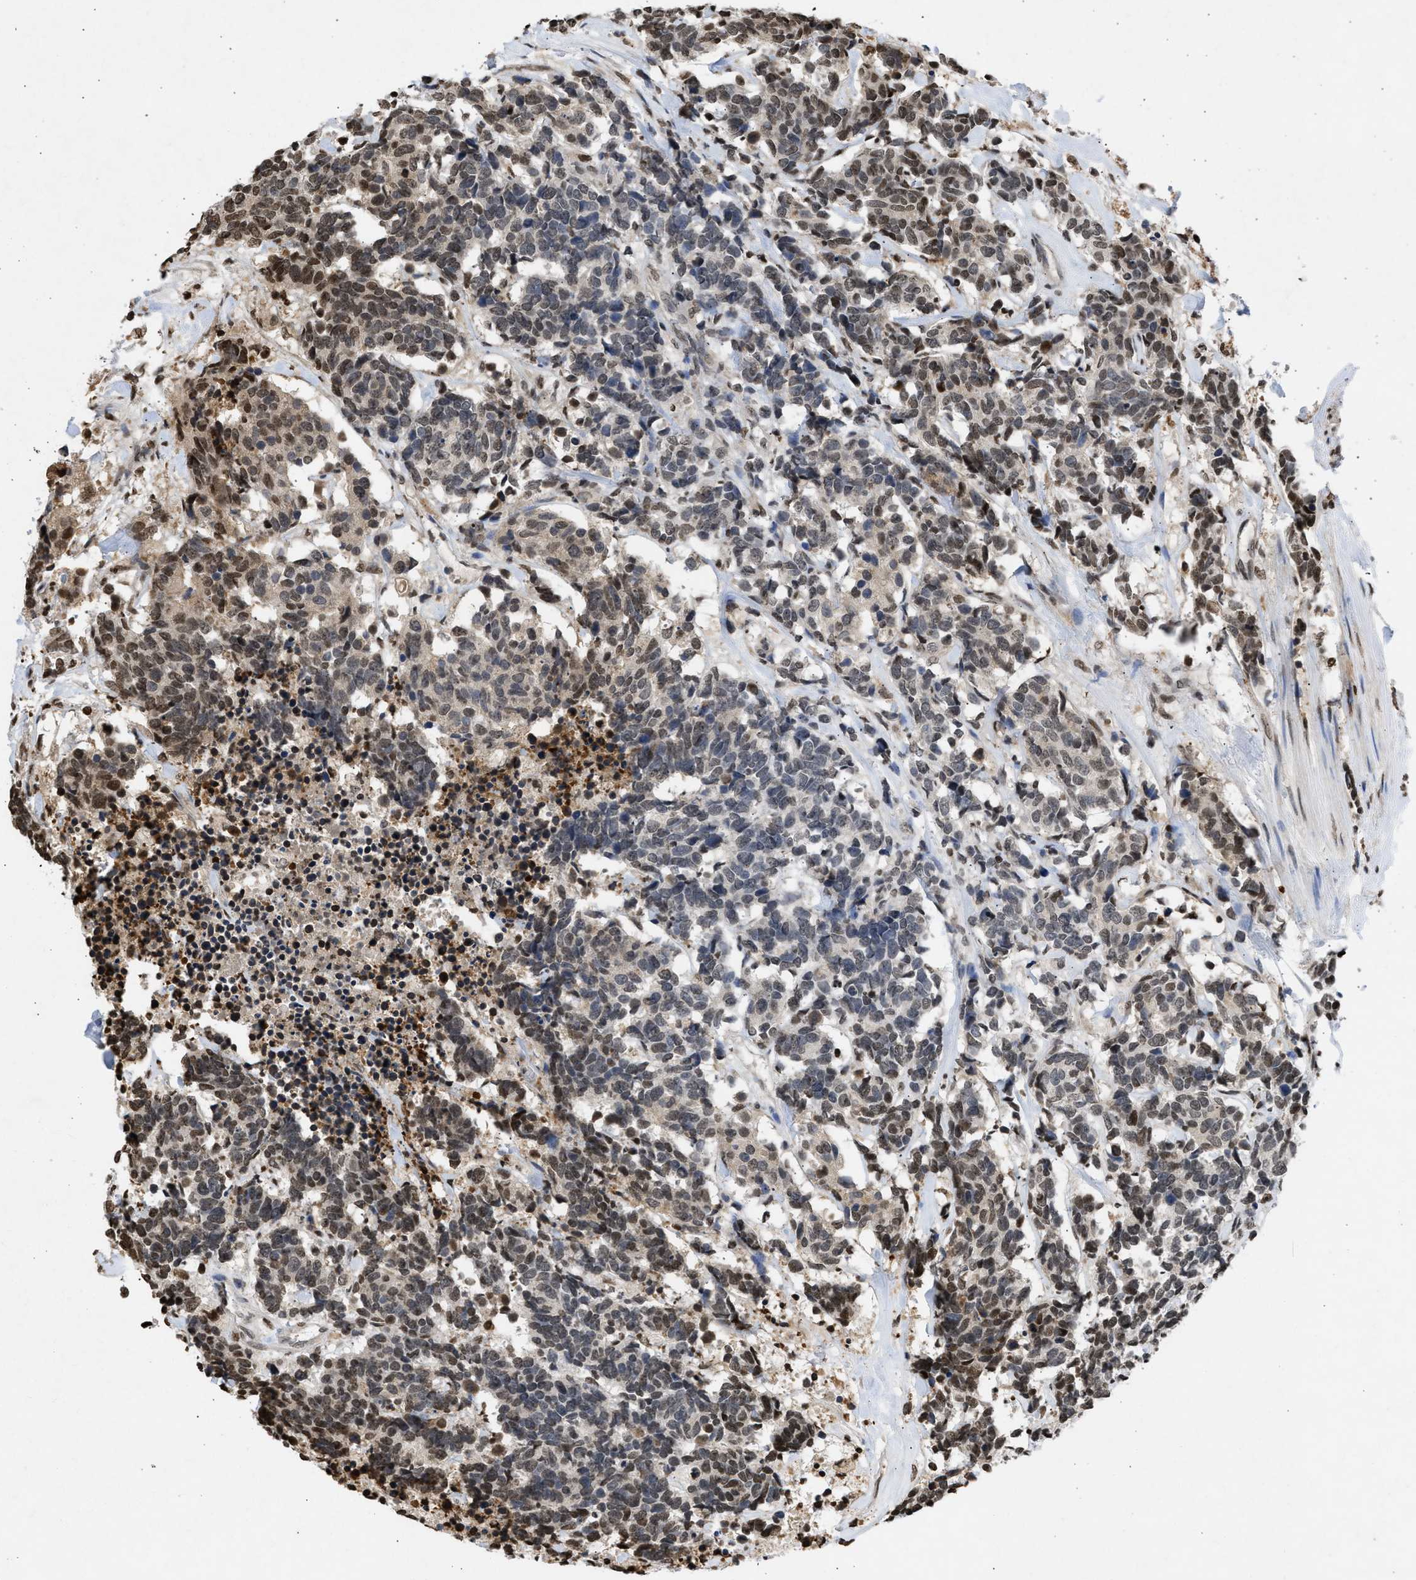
{"staining": {"intensity": "weak", "quantity": "25%-75%", "location": "nuclear"}, "tissue": "carcinoid", "cell_type": "Tumor cells", "image_type": "cancer", "snomed": [{"axis": "morphology", "description": "Carcinoma, NOS"}, {"axis": "morphology", "description": "Carcinoid, malignant, NOS"}, {"axis": "topography", "description": "Urinary bladder"}], "caption": "The histopathology image reveals staining of carcinoma, revealing weak nuclear protein expression (brown color) within tumor cells. (Stains: DAB in brown, nuclei in blue, Microscopy: brightfield microscopy at high magnification).", "gene": "NUP35", "patient": {"sex": "male", "age": 57}}